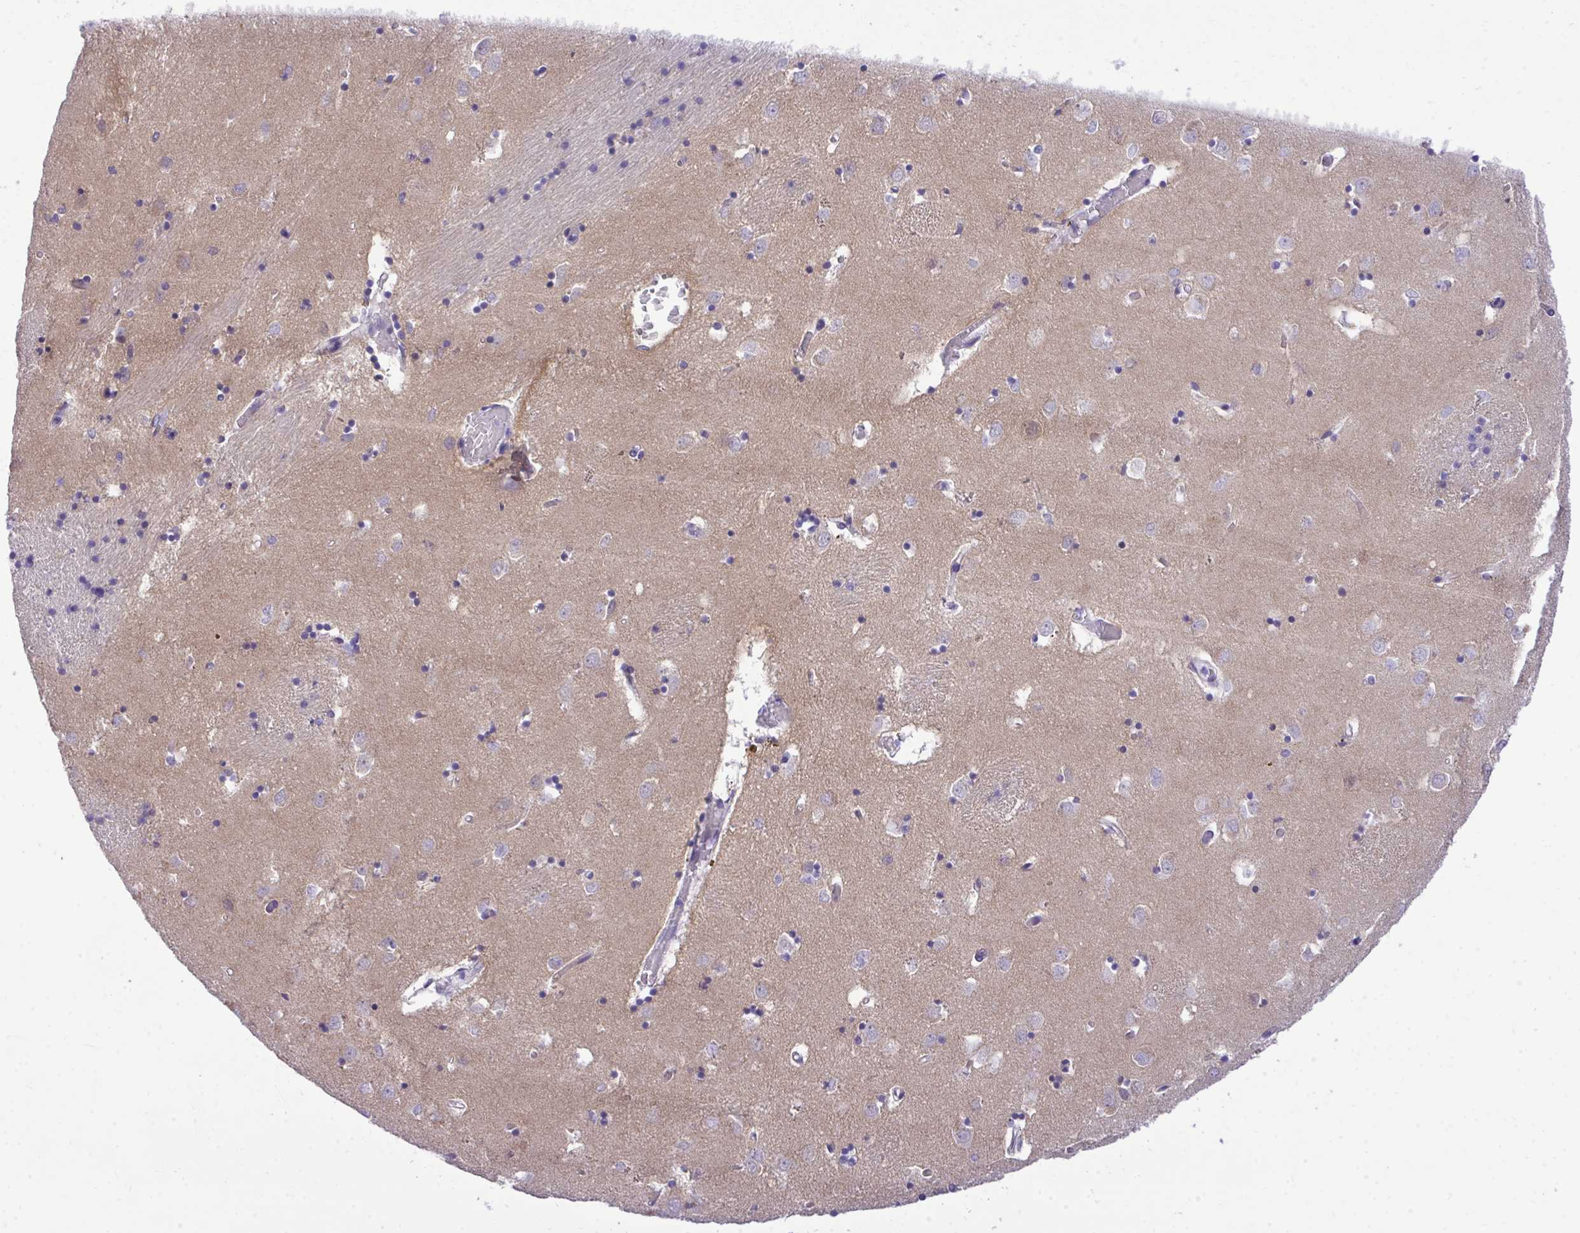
{"staining": {"intensity": "weak", "quantity": "<25%", "location": "cytoplasmic/membranous,nuclear"}, "tissue": "caudate", "cell_type": "Glial cells", "image_type": "normal", "snomed": [{"axis": "morphology", "description": "Normal tissue, NOS"}, {"axis": "topography", "description": "Lateral ventricle wall"}], "caption": "Immunohistochemistry (IHC) photomicrograph of normal caudate: human caudate stained with DAB displays no significant protein expression in glial cells.", "gene": "PGM2L1", "patient": {"sex": "male", "age": 70}}